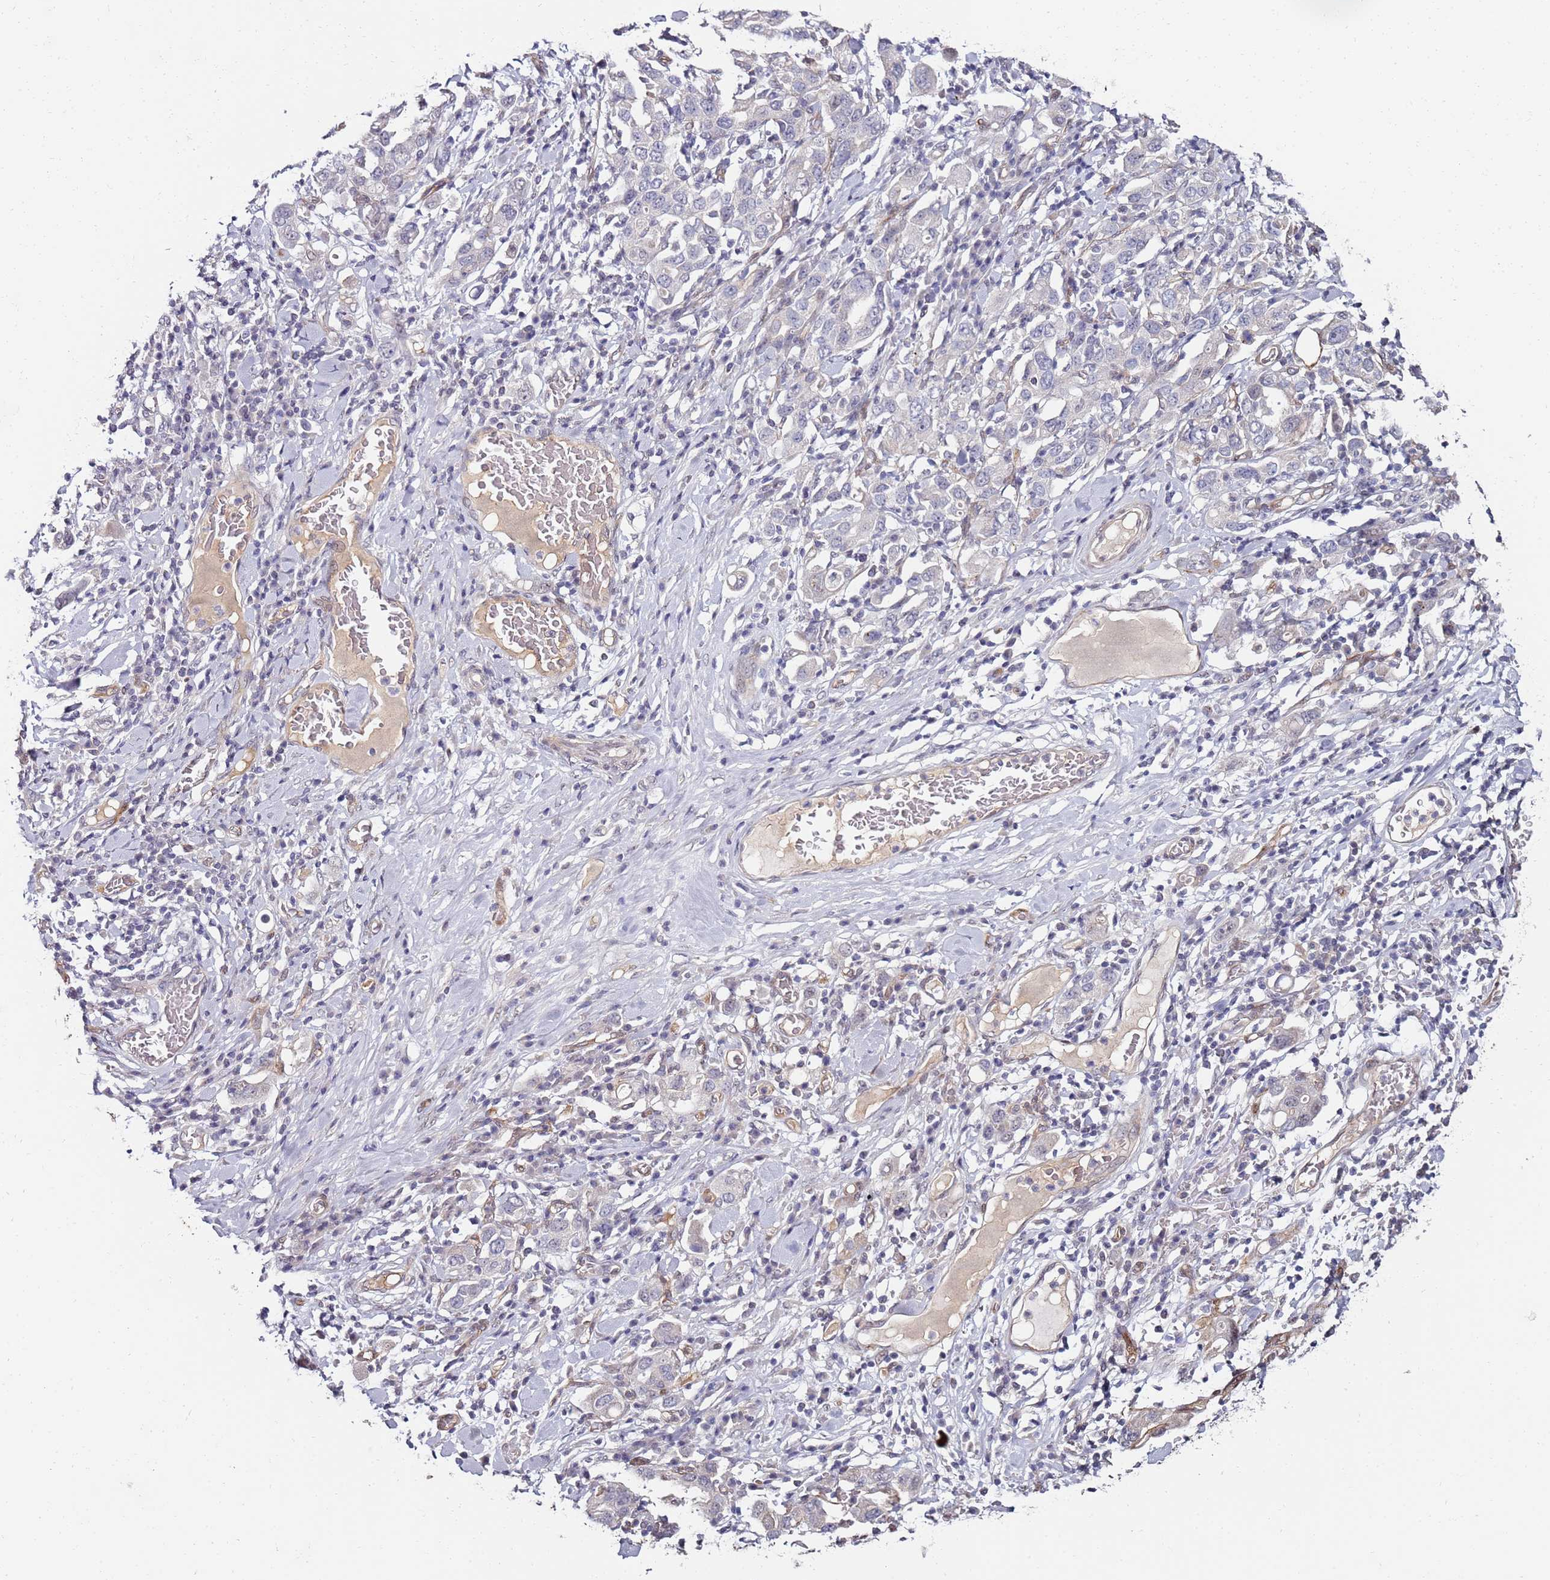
{"staining": {"intensity": "negative", "quantity": "none", "location": "none"}, "tissue": "stomach cancer", "cell_type": "Tumor cells", "image_type": "cancer", "snomed": [{"axis": "morphology", "description": "Adenocarcinoma, NOS"}, {"axis": "topography", "description": "Stomach, upper"}], "caption": "IHC image of stomach cancer stained for a protein (brown), which demonstrates no expression in tumor cells. Nuclei are stained in blue.", "gene": "DUSP28", "patient": {"sex": "male", "age": 62}}